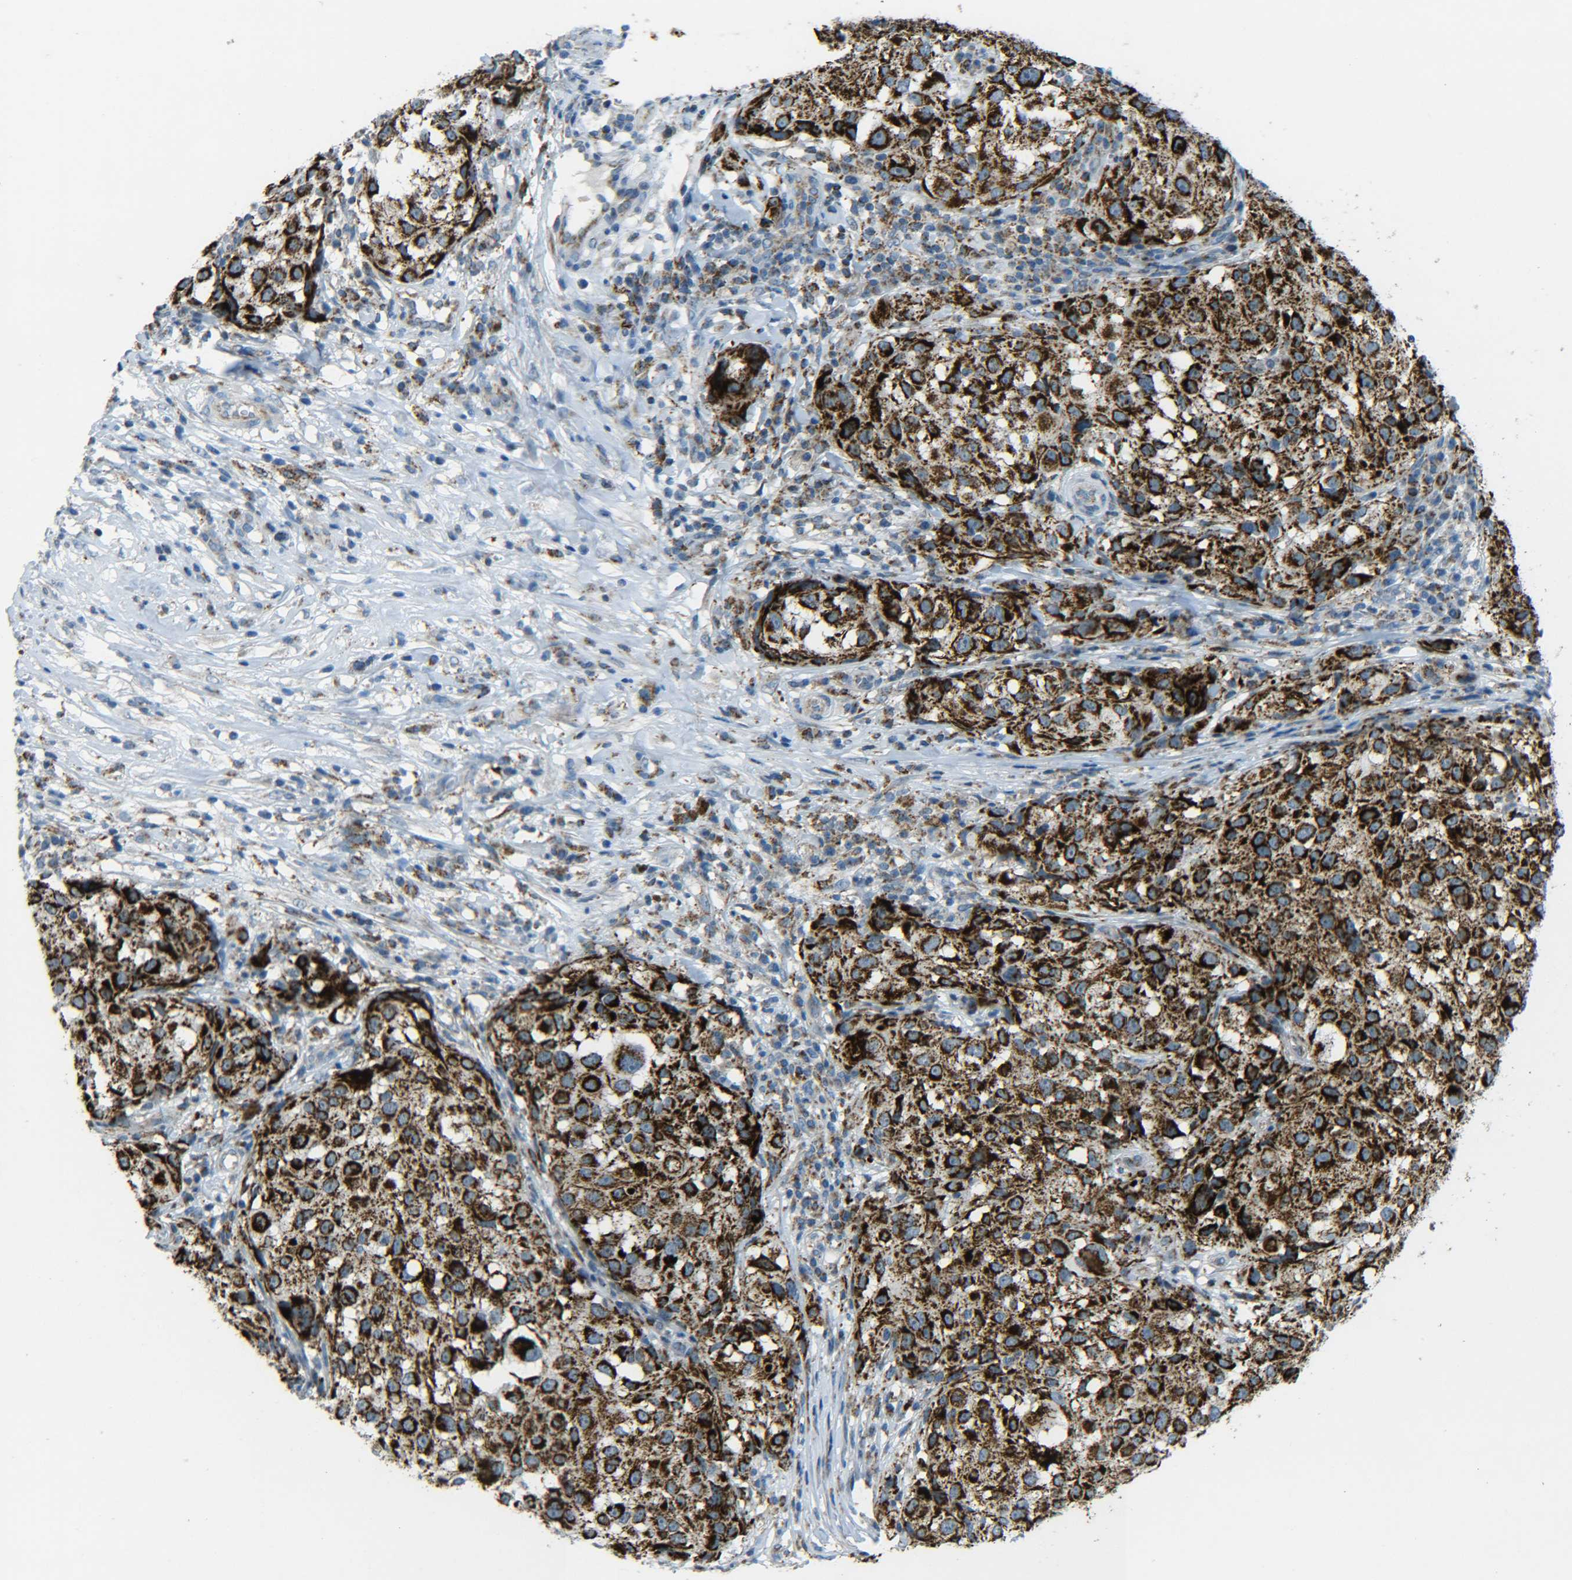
{"staining": {"intensity": "strong", "quantity": ">75%", "location": "cytoplasmic/membranous"}, "tissue": "melanoma", "cell_type": "Tumor cells", "image_type": "cancer", "snomed": [{"axis": "morphology", "description": "Necrosis, NOS"}, {"axis": "morphology", "description": "Malignant melanoma, NOS"}, {"axis": "topography", "description": "Skin"}], "caption": "An immunohistochemistry (IHC) image of tumor tissue is shown. Protein staining in brown shows strong cytoplasmic/membranous positivity in malignant melanoma within tumor cells.", "gene": "CYB5R1", "patient": {"sex": "female", "age": 87}}